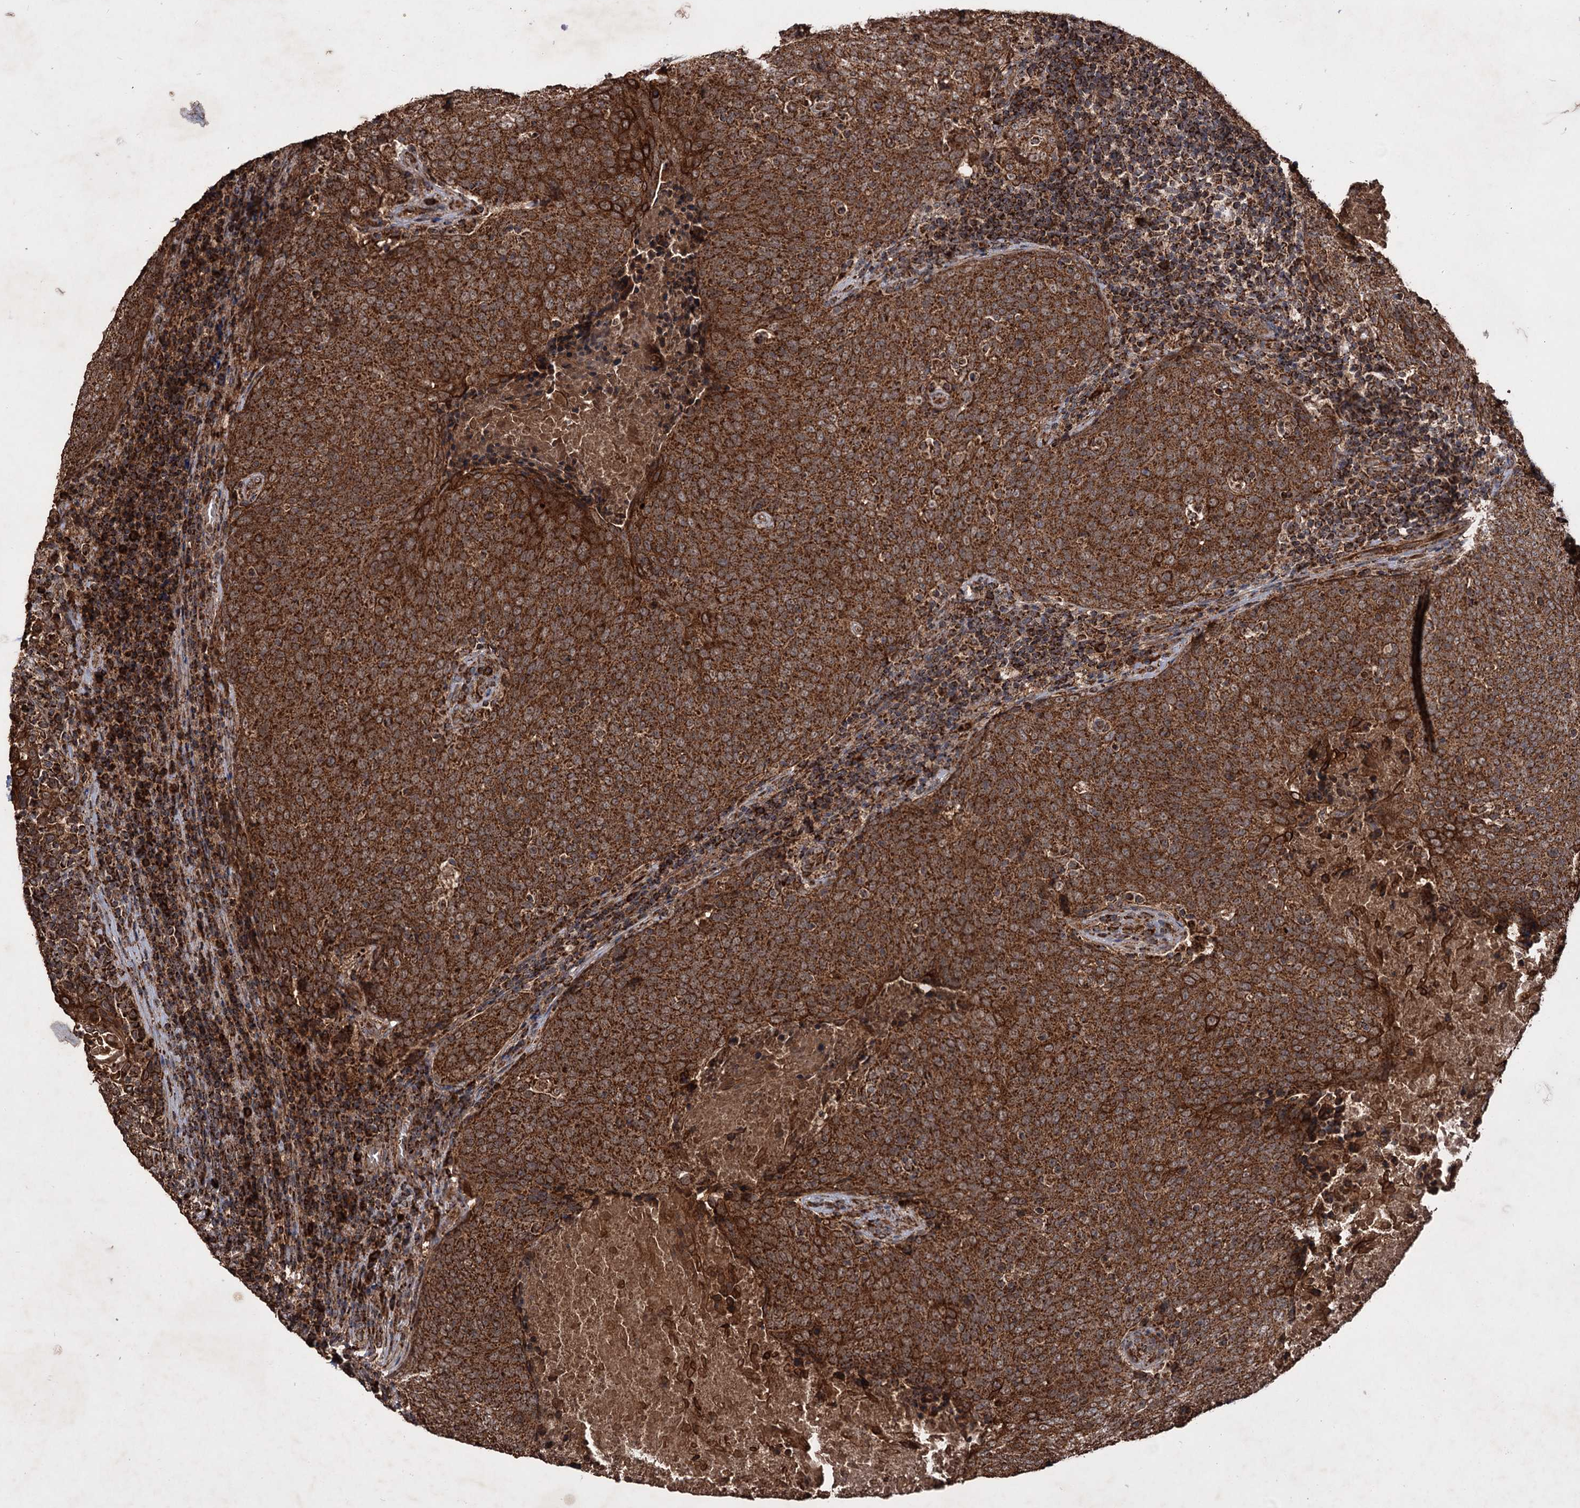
{"staining": {"intensity": "strong", "quantity": ">75%", "location": "cytoplasmic/membranous"}, "tissue": "head and neck cancer", "cell_type": "Tumor cells", "image_type": "cancer", "snomed": [{"axis": "morphology", "description": "Squamous cell carcinoma, NOS"}, {"axis": "morphology", "description": "Squamous cell carcinoma, metastatic, NOS"}, {"axis": "topography", "description": "Lymph node"}, {"axis": "topography", "description": "Head-Neck"}], "caption": "About >75% of tumor cells in human head and neck squamous cell carcinoma exhibit strong cytoplasmic/membranous protein expression as visualized by brown immunohistochemical staining.", "gene": "IPO4", "patient": {"sex": "male", "age": 62}}